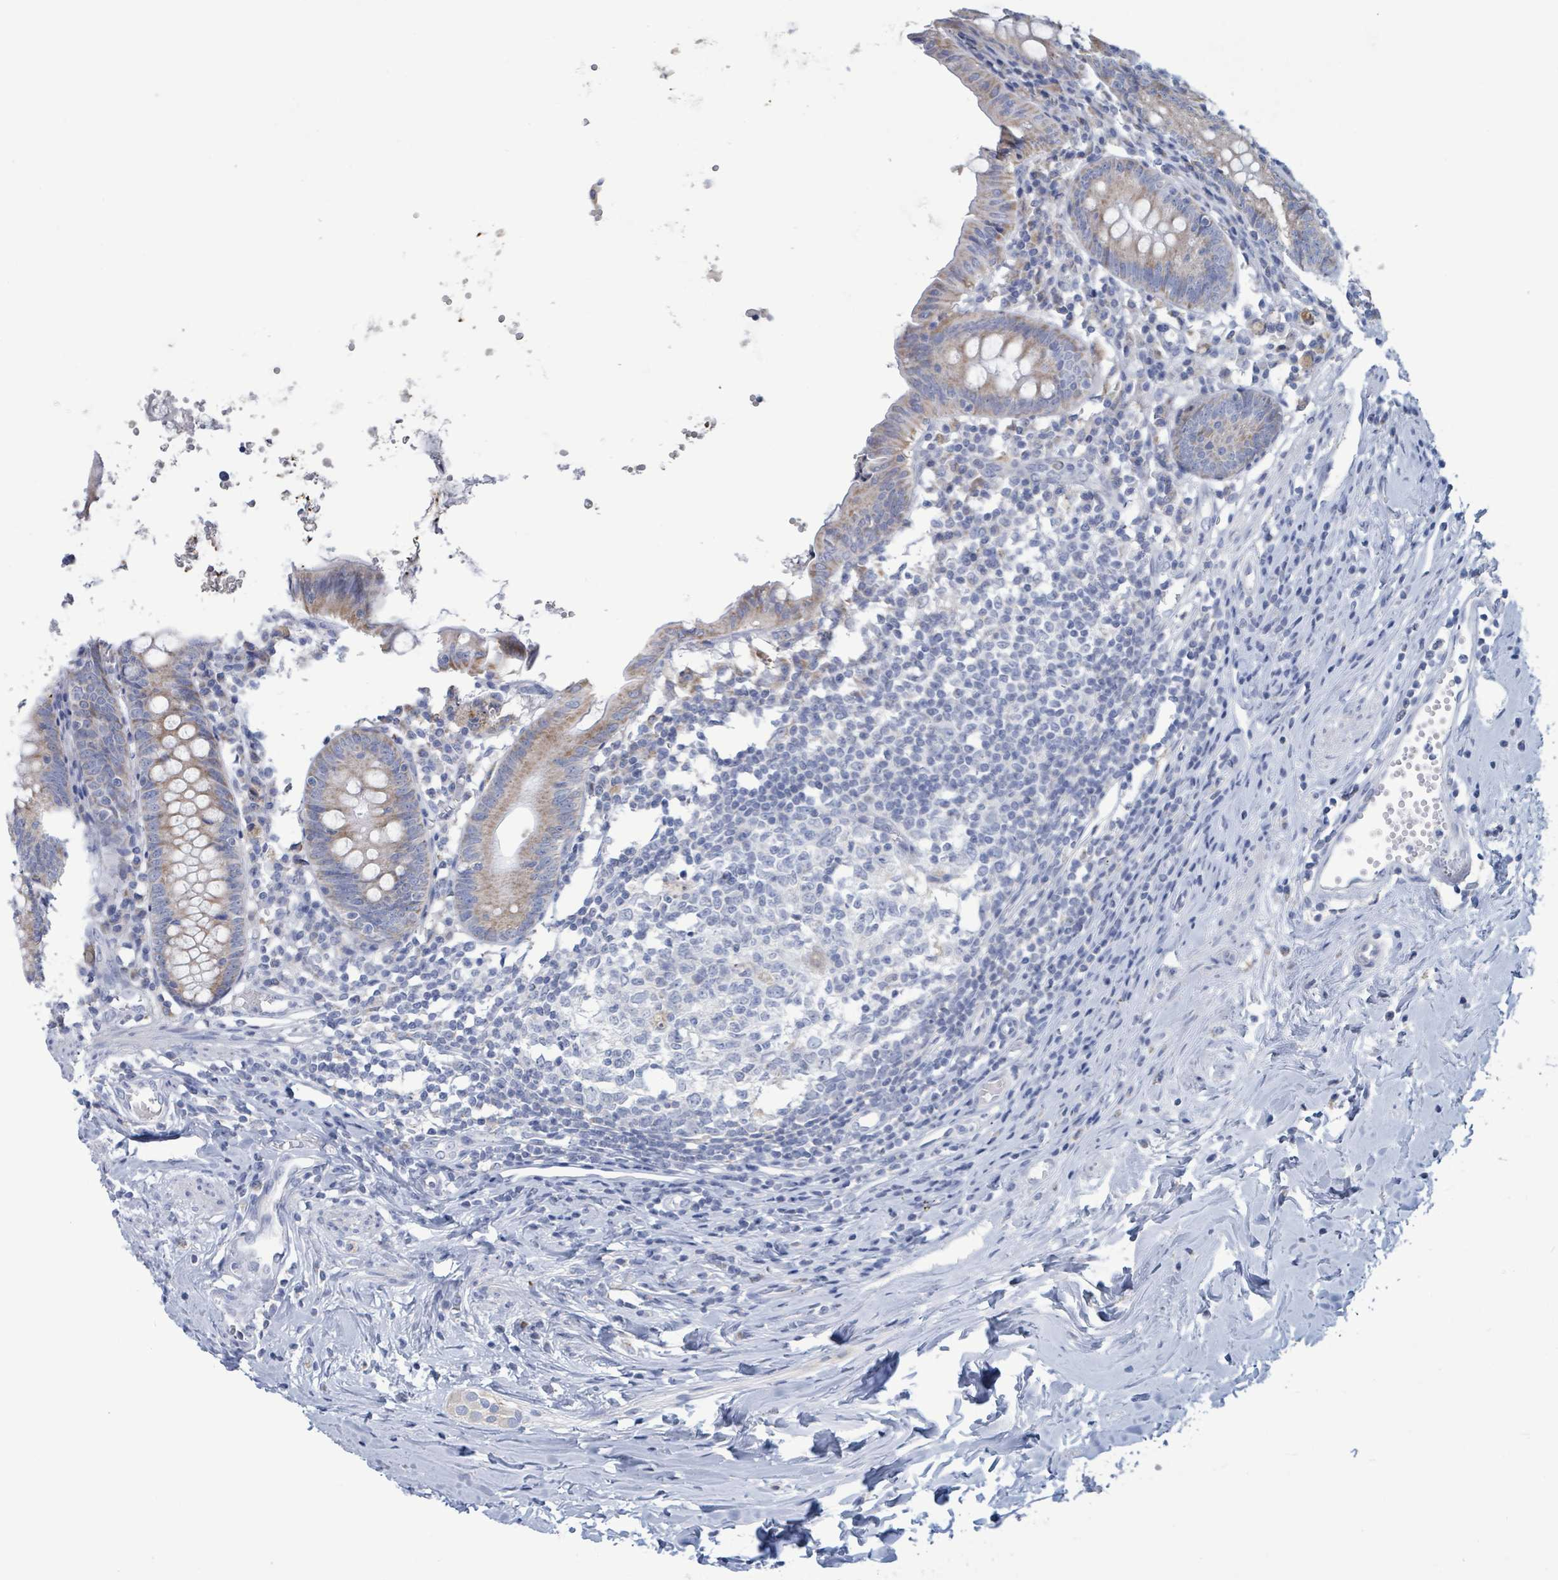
{"staining": {"intensity": "weak", "quantity": "25%-75%", "location": "cytoplasmic/membranous"}, "tissue": "appendix", "cell_type": "Glandular cells", "image_type": "normal", "snomed": [{"axis": "morphology", "description": "Normal tissue, NOS"}, {"axis": "topography", "description": "Appendix"}], "caption": "Protein staining shows weak cytoplasmic/membranous staining in about 25%-75% of glandular cells in benign appendix. (DAB = brown stain, brightfield microscopy at high magnification).", "gene": "AKR1C4", "patient": {"sex": "female", "age": 54}}